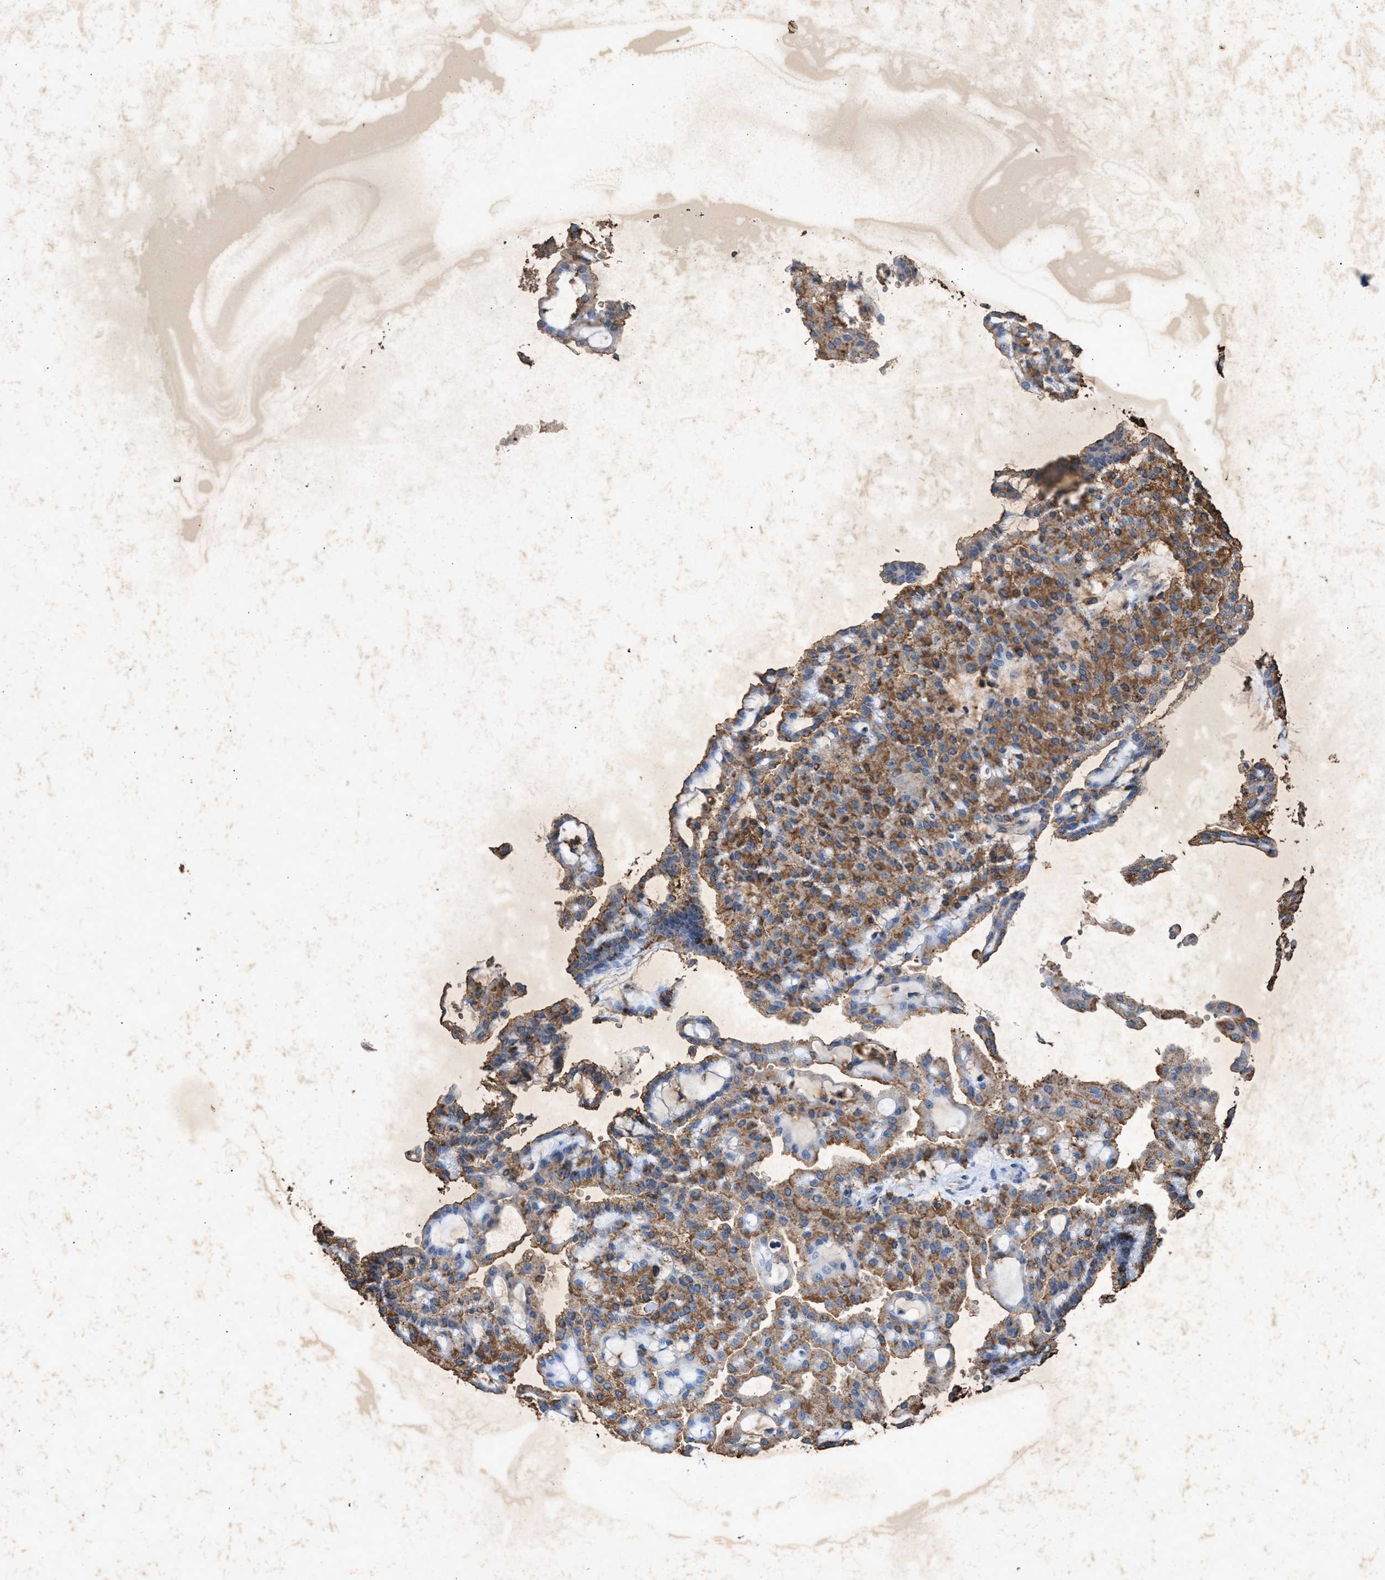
{"staining": {"intensity": "moderate", "quantity": ">75%", "location": "cytoplasmic/membranous"}, "tissue": "renal cancer", "cell_type": "Tumor cells", "image_type": "cancer", "snomed": [{"axis": "morphology", "description": "Adenocarcinoma, NOS"}, {"axis": "topography", "description": "Kidney"}], "caption": "Renal cancer (adenocarcinoma) was stained to show a protein in brown. There is medium levels of moderate cytoplasmic/membranous expression in about >75% of tumor cells.", "gene": "LTB4R2", "patient": {"sex": "male", "age": 63}}